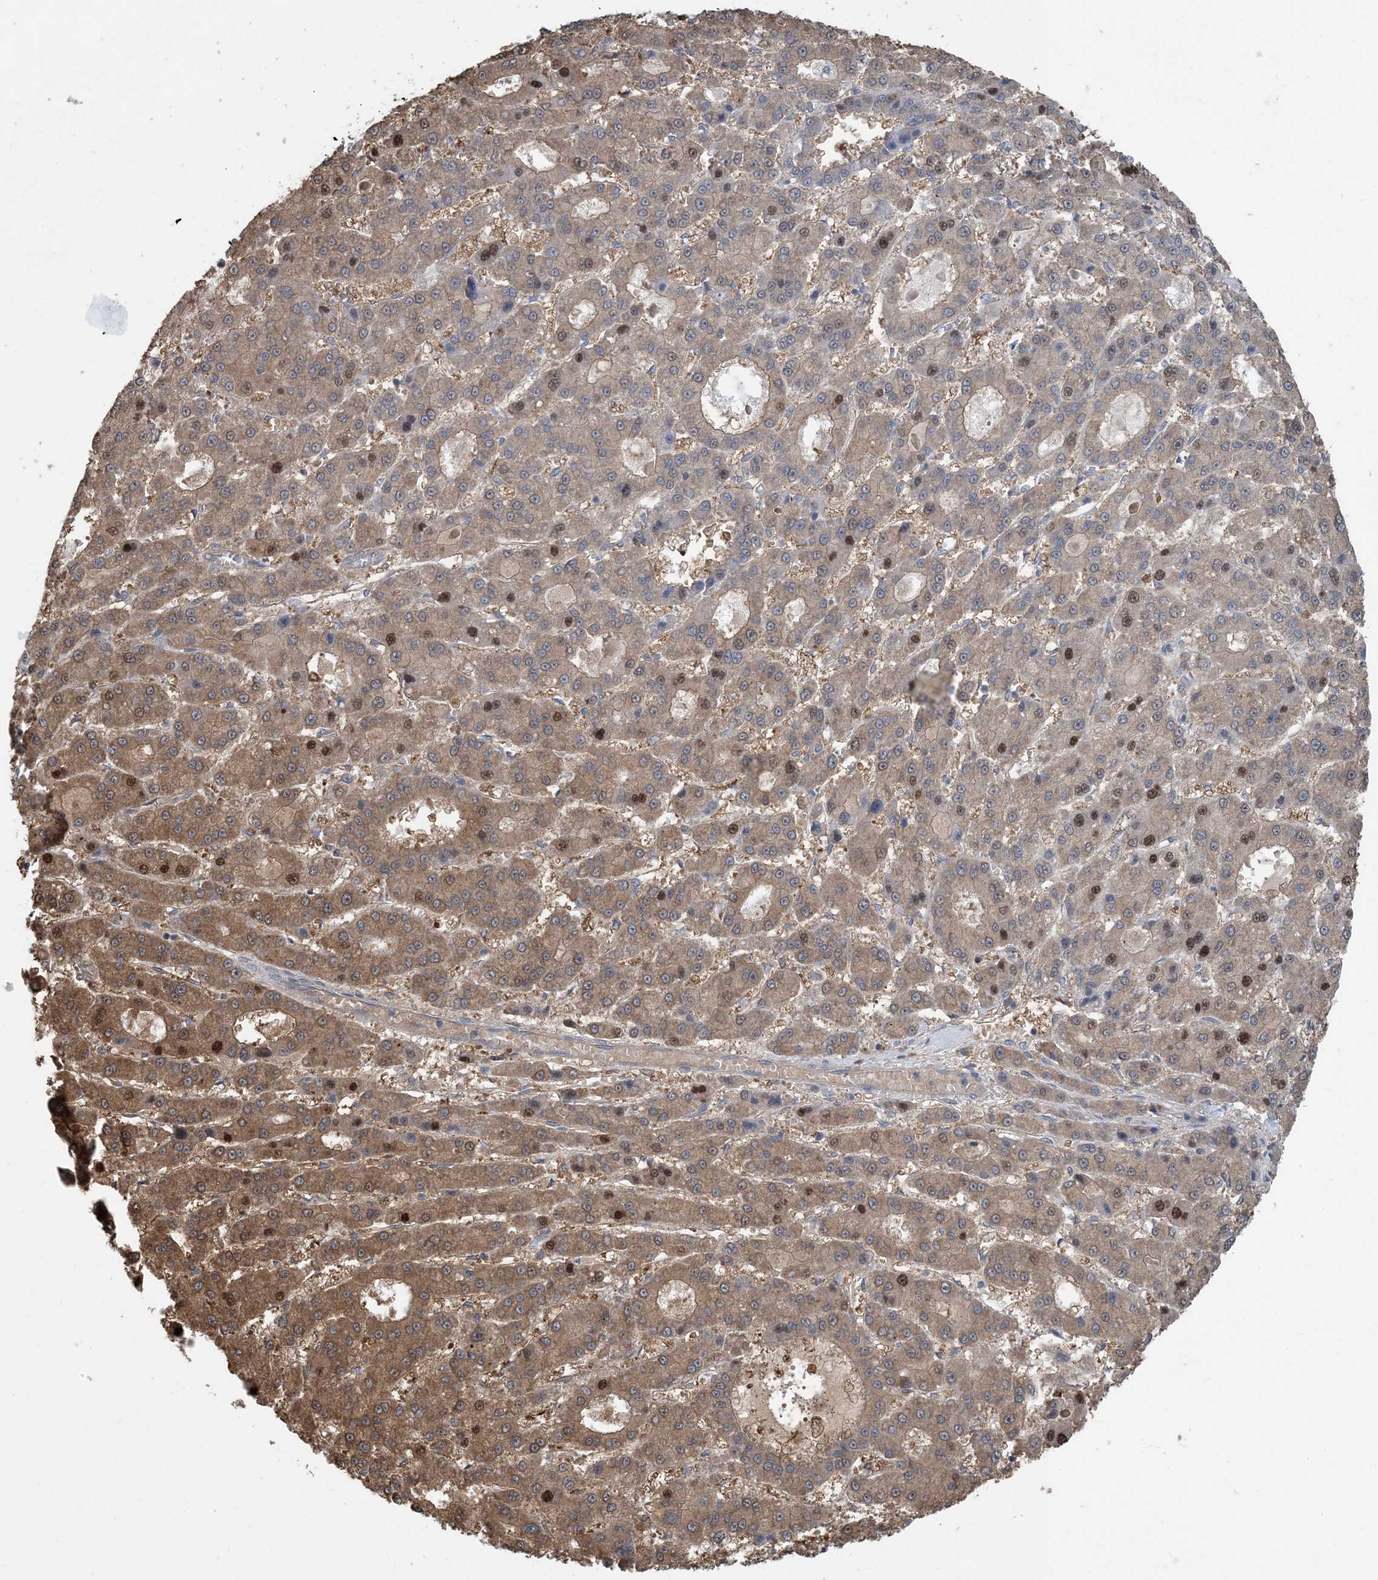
{"staining": {"intensity": "moderate", "quantity": ">75%", "location": "cytoplasmic/membranous,nuclear"}, "tissue": "liver cancer", "cell_type": "Tumor cells", "image_type": "cancer", "snomed": [{"axis": "morphology", "description": "Carcinoma, Hepatocellular, NOS"}, {"axis": "topography", "description": "Liver"}], "caption": "Tumor cells reveal medium levels of moderate cytoplasmic/membranous and nuclear positivity in approximately >75% of cells in liver cancer.", "gene": "HIKESHI", "patient": {"sex": "male", "age": 70}}